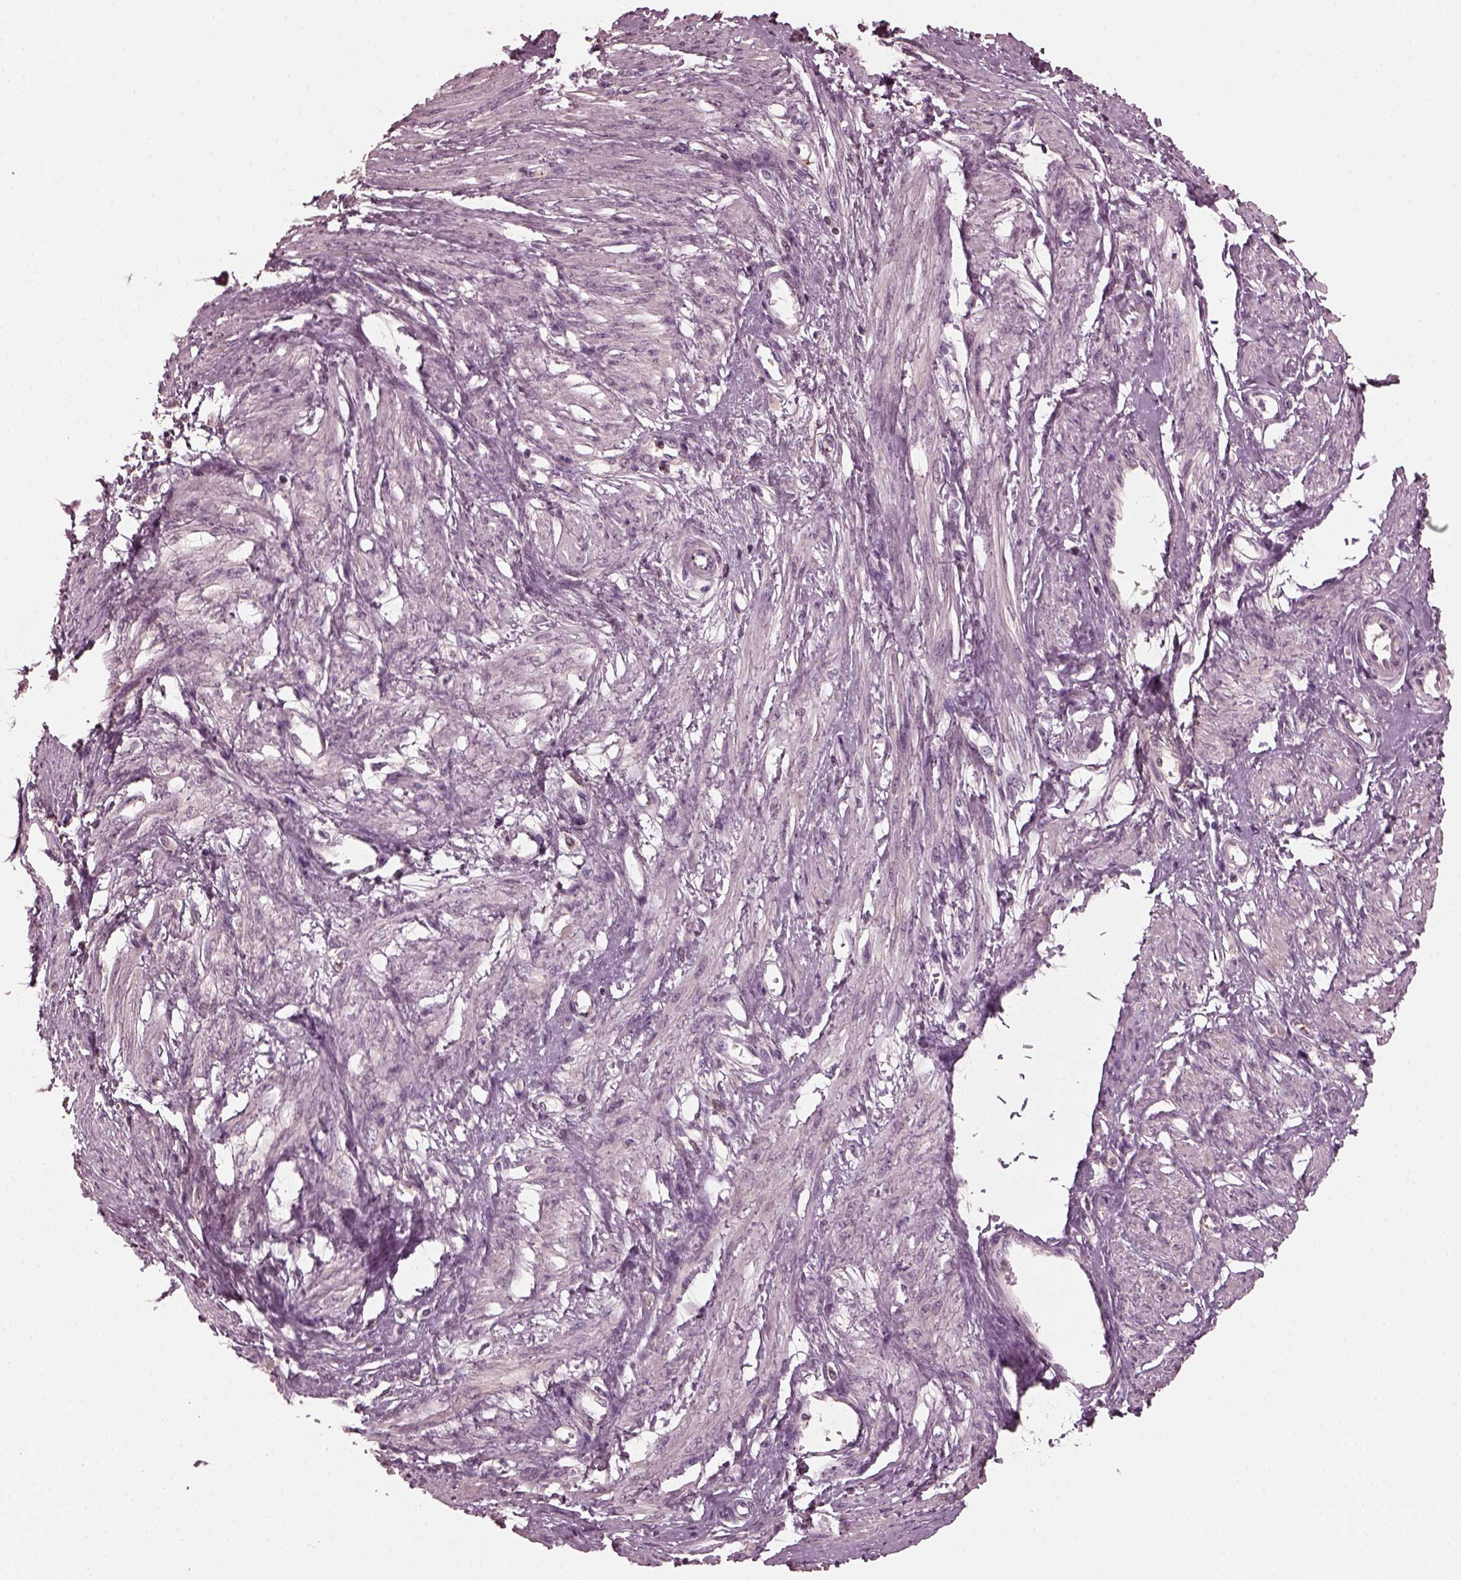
{"staining": {"intensity": "negative", "quantity": "none", "location": "none"}, "tissue": "smooth muscle", "cell_type": "Smooth muscle cells", "image_type": "normal", "snomed": [{"axis": "morphology", "description": "Normal tissue, NOS"}, {"axis": "topography", "description": "Smooth muscle"}, {"axis": "topography", "description": "Uterus"}], "caption": "IHC of unremarkable smooth muscle demonstrates no positivity in smooth muscle cells. Nuclei are stained in blue.", "gene": "PORCN", "patient": {"sex": "female", "age": 39}}